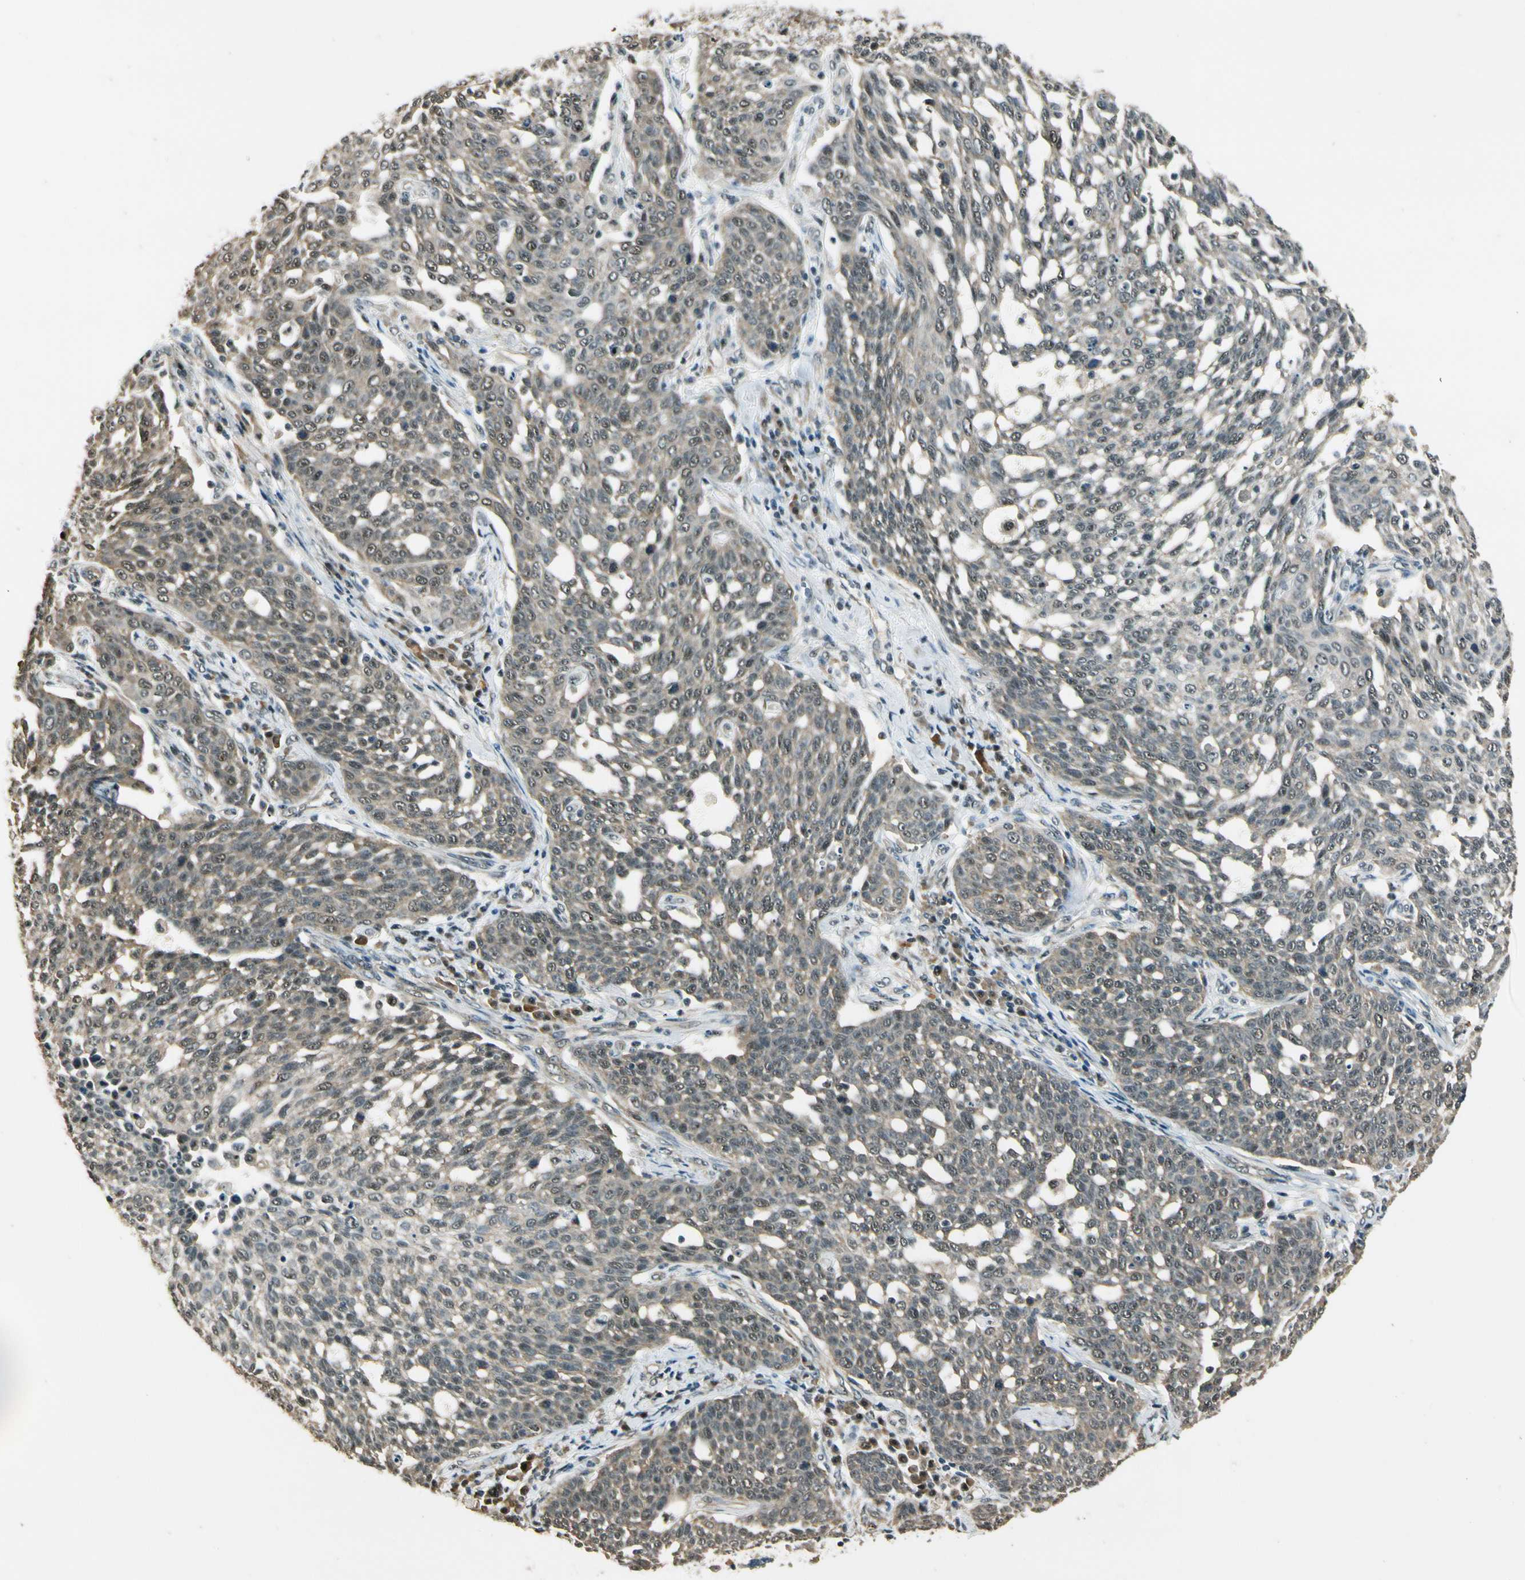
{"staining": {"intensity": "weak", "quantity": ">75%", "location": "cytoplasmic/membranous,nuclear"}, "tissue": "cervical cancer", "cell_type": "Tumor cells", "image_type": "cancer", "snomed": [{"axis": "morphology", "description": "Squamous cell carcinoma, NOS"}, {"axis": "topography", "description": "Cervix"}], "caption": "Protein expression analysis of cervical cancer displays weak cytoplasmic/membranous and nuclear positivity in approximately >75% of tumor cells. (Brightfield microscopy of DAB IHC at high magnification).", "gene": "MCPH1", "patient": {"sex": "female", "age": 34}}